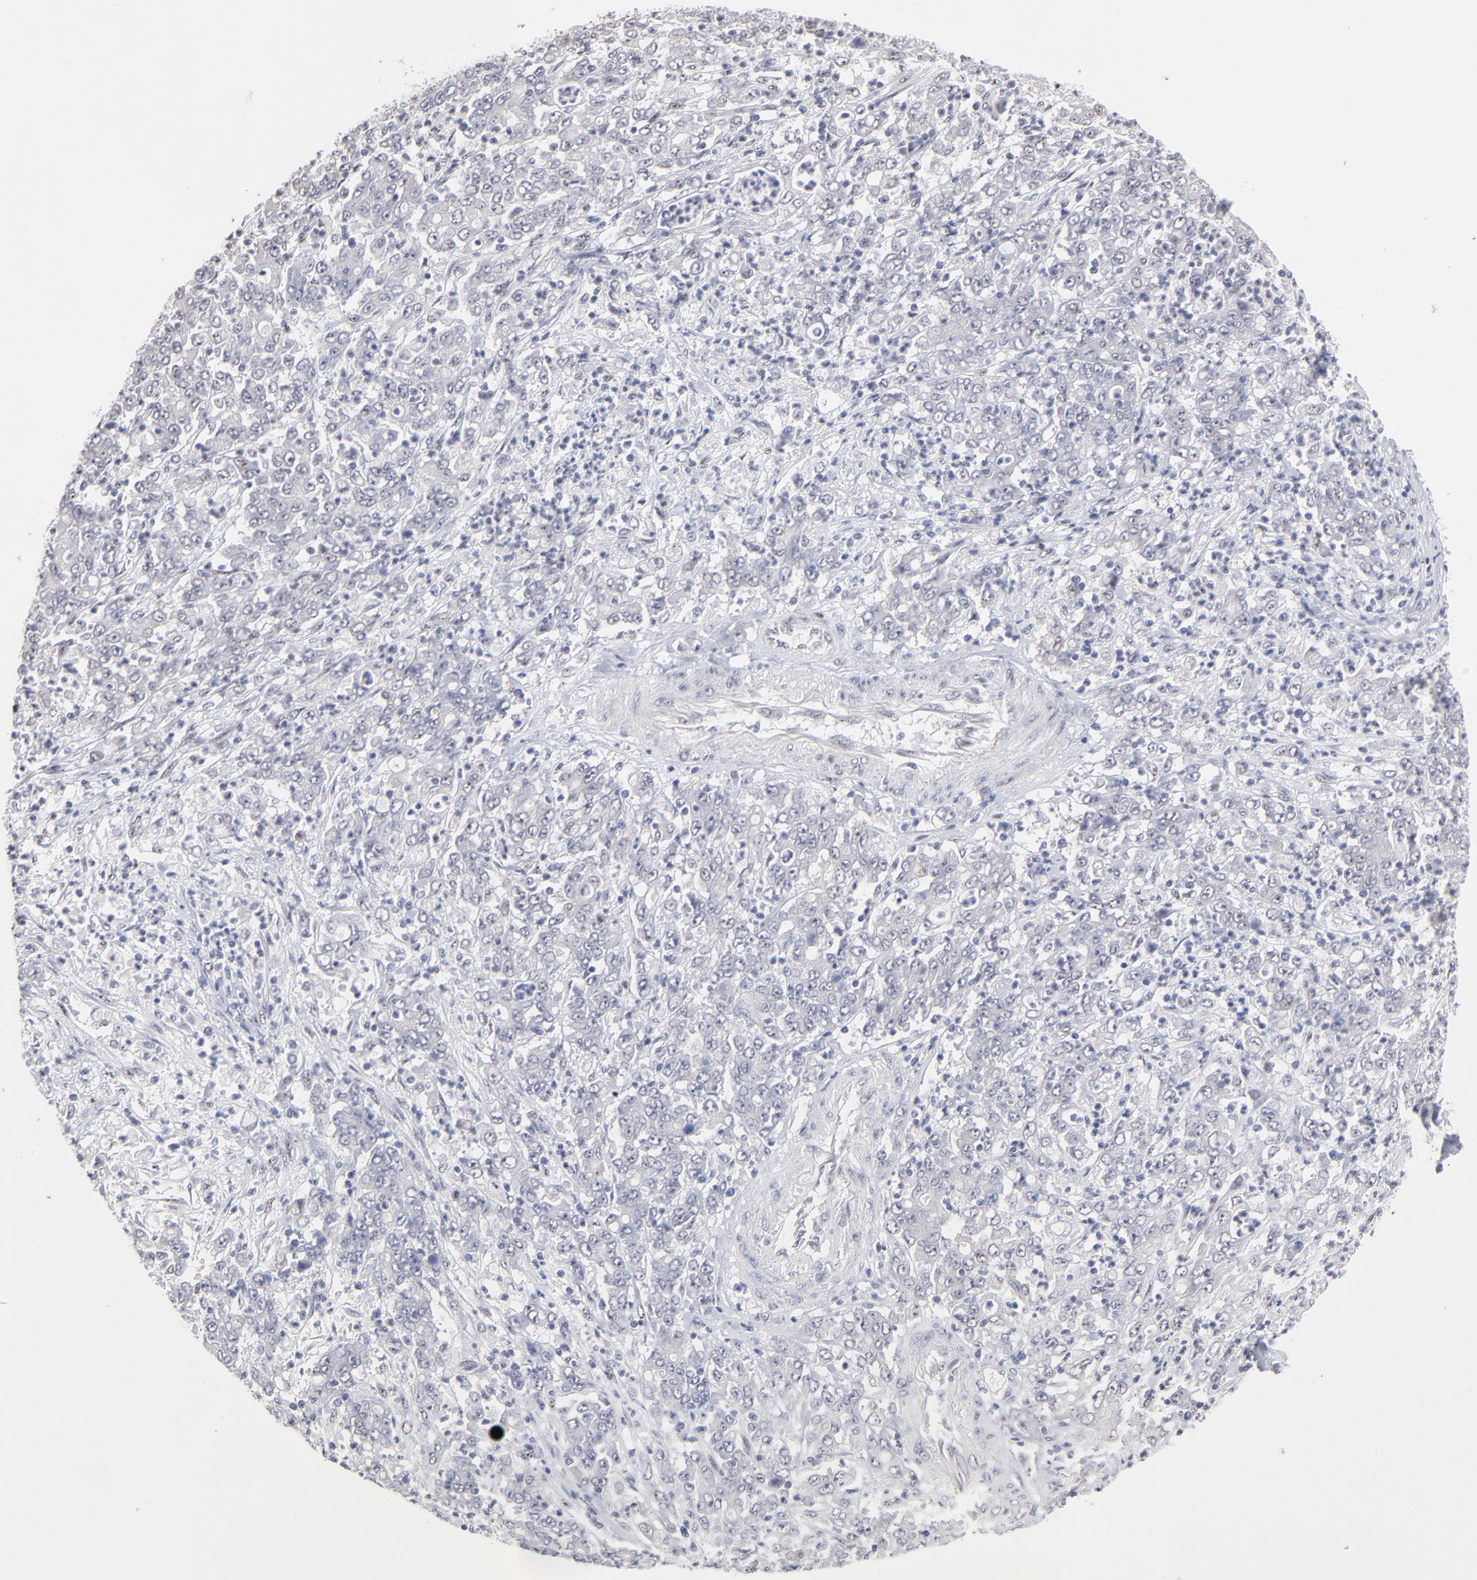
{"staining": {"intensity": "negative", "quantity": "none", "location": "none"}, "tissue": "stomach cancer", "cell_type": "Tumor cells", "image_type": "cancer", "snomed": [{"axis": "morphology", "description": "Adenocarcinoma, NOS"}, {"axis": "topography", "description": "Stomach, lower"}], "caption": "IHC micrograph of human stomach adenocarcinoma stained for a protein (brown), which demonstrates no staining in tumor cells.", "gene": "STAT3", "patient": {"sex": "female", "age": 71}}